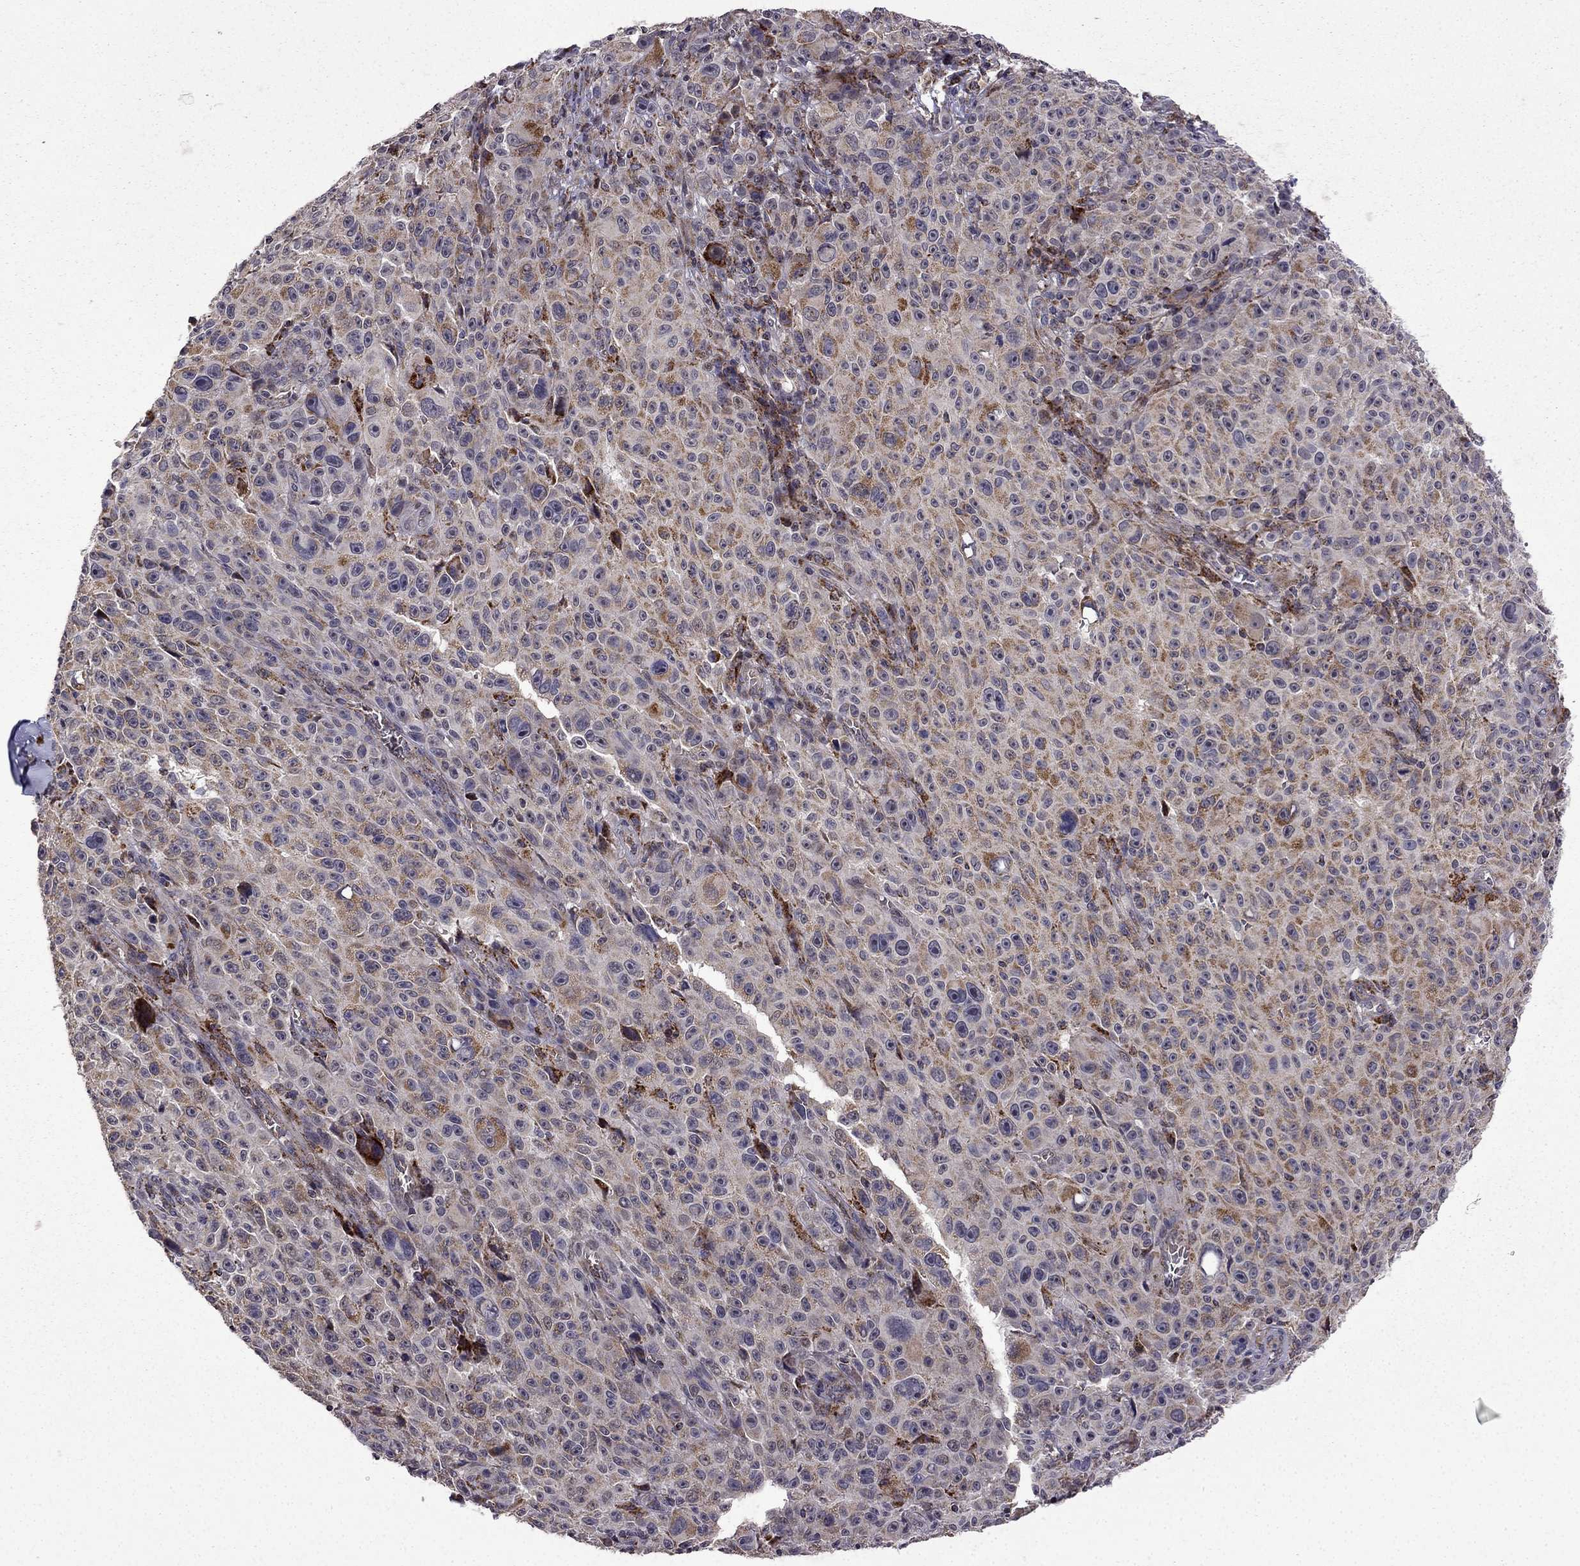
{"staining": {"intensity": "moderate", "quantity": "<25%", "location": "cytoplasmic/membranous"}, "tissue": "melanoma", "cell_type": "Tumor cells", "image_type": "cancer", "snomed": [{"axis": "morphology", "description": "Malignant melanoma, NOS"}, {"axis": "topography", "description": "Skin"}], "caption": "Malignant melanoma stained with DAB IHC shows low levels of moderate cytoplasmic/membranous expression in about <25% of tumor cells. Nuclei are stained in blue.", "gene": "TAB2", "patient": {"sex": "female", "age": 82}}